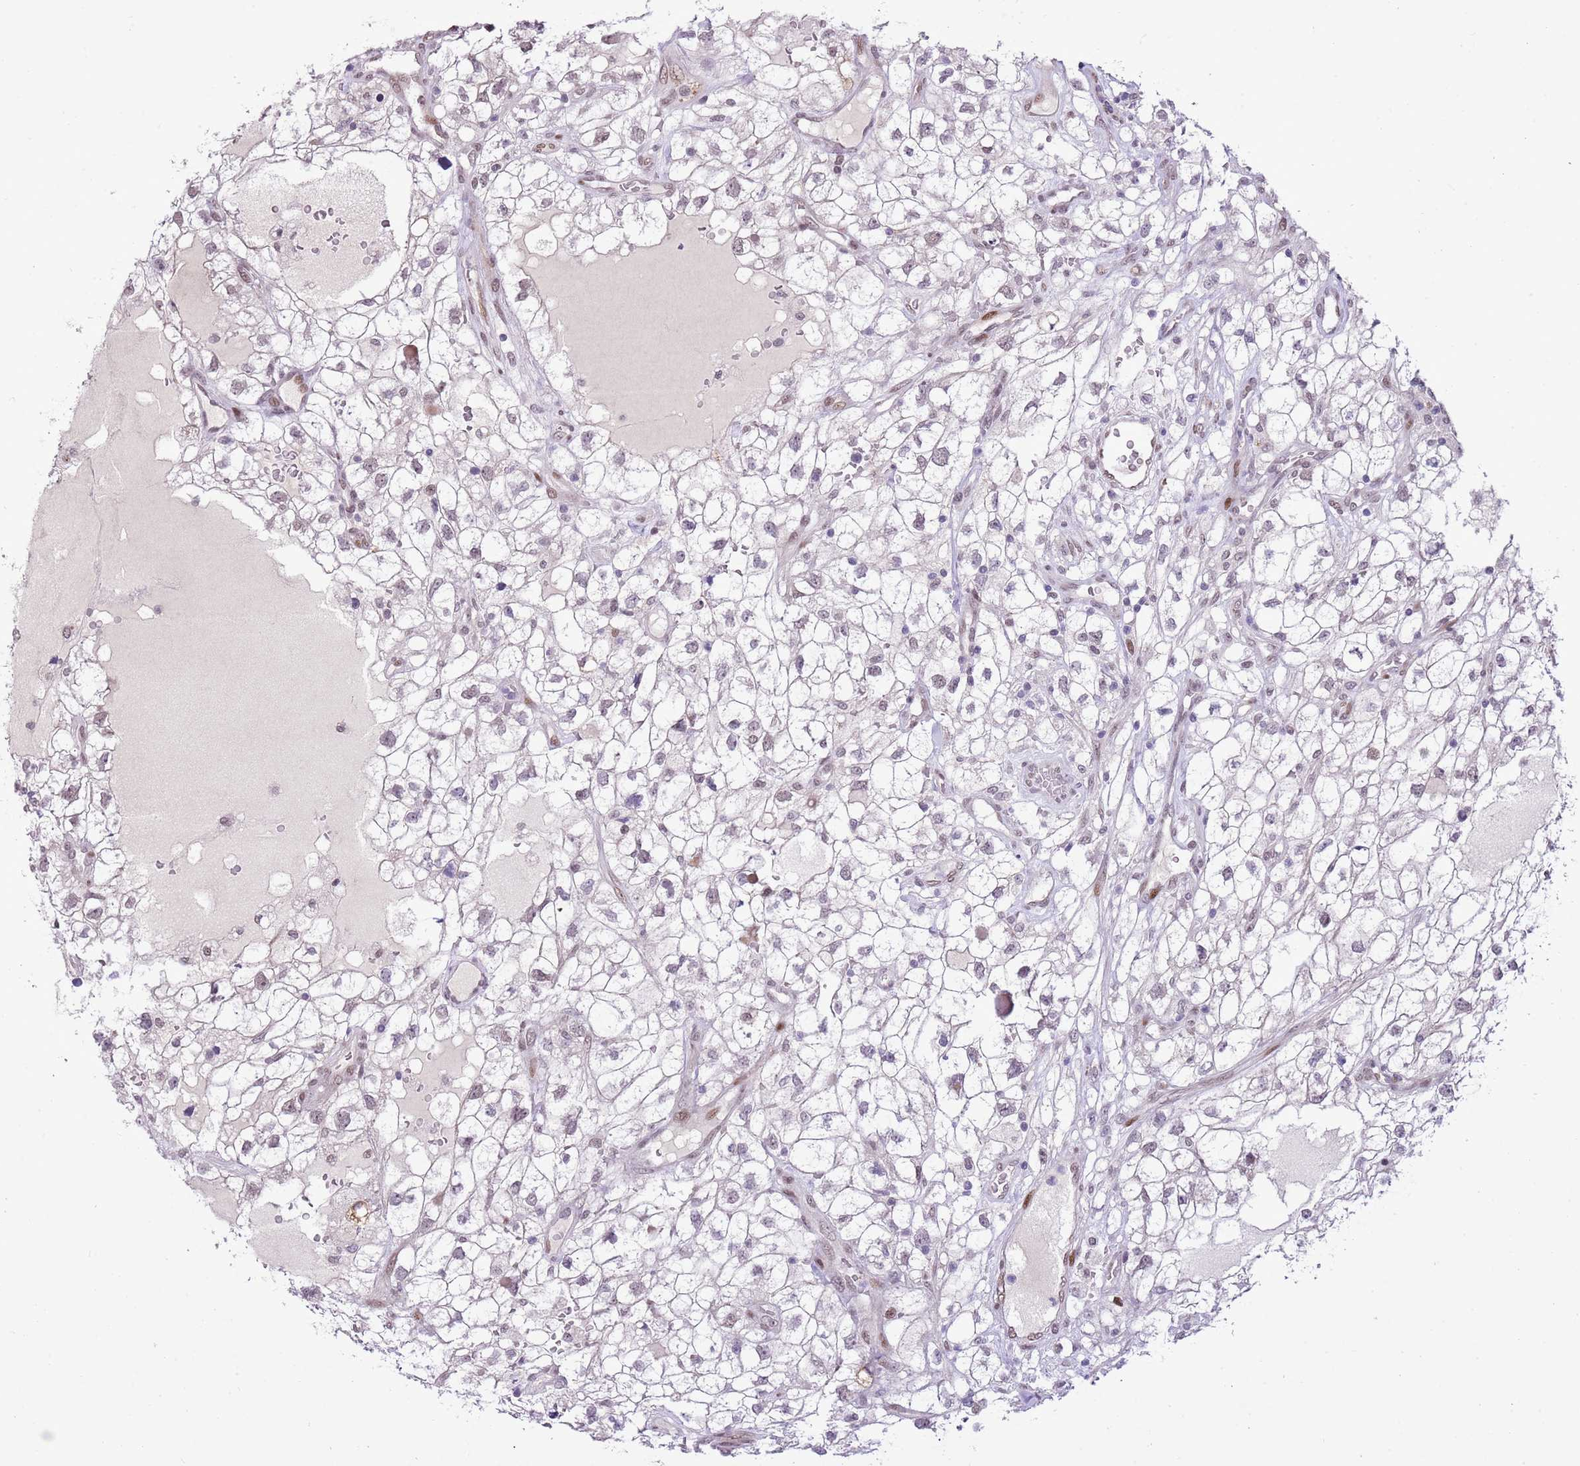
{"staining": {"intensity": "weak", "quantity": "25%-75%", "location": "nuclear"}, "tissue": "renal cancer", "cell_type": "Tumor cells", "image_type": "cancer", "snomed": [{"axis": "morphology", "description": "Adenocarcinoma, NOS"}, {"axis": "topography", "description": "Kidney"}], "caption": "Renal cancer (adenocarcinoma) tissue demonstrates weak nuclear expression in approximately 25%-75% of tumor cells (DAB (3,3'-diaminobenzidine) IHC with brightfield microscopy, high magnification).", "gene": "NACC2", "patient": {"sex": "male", "age": 59}}